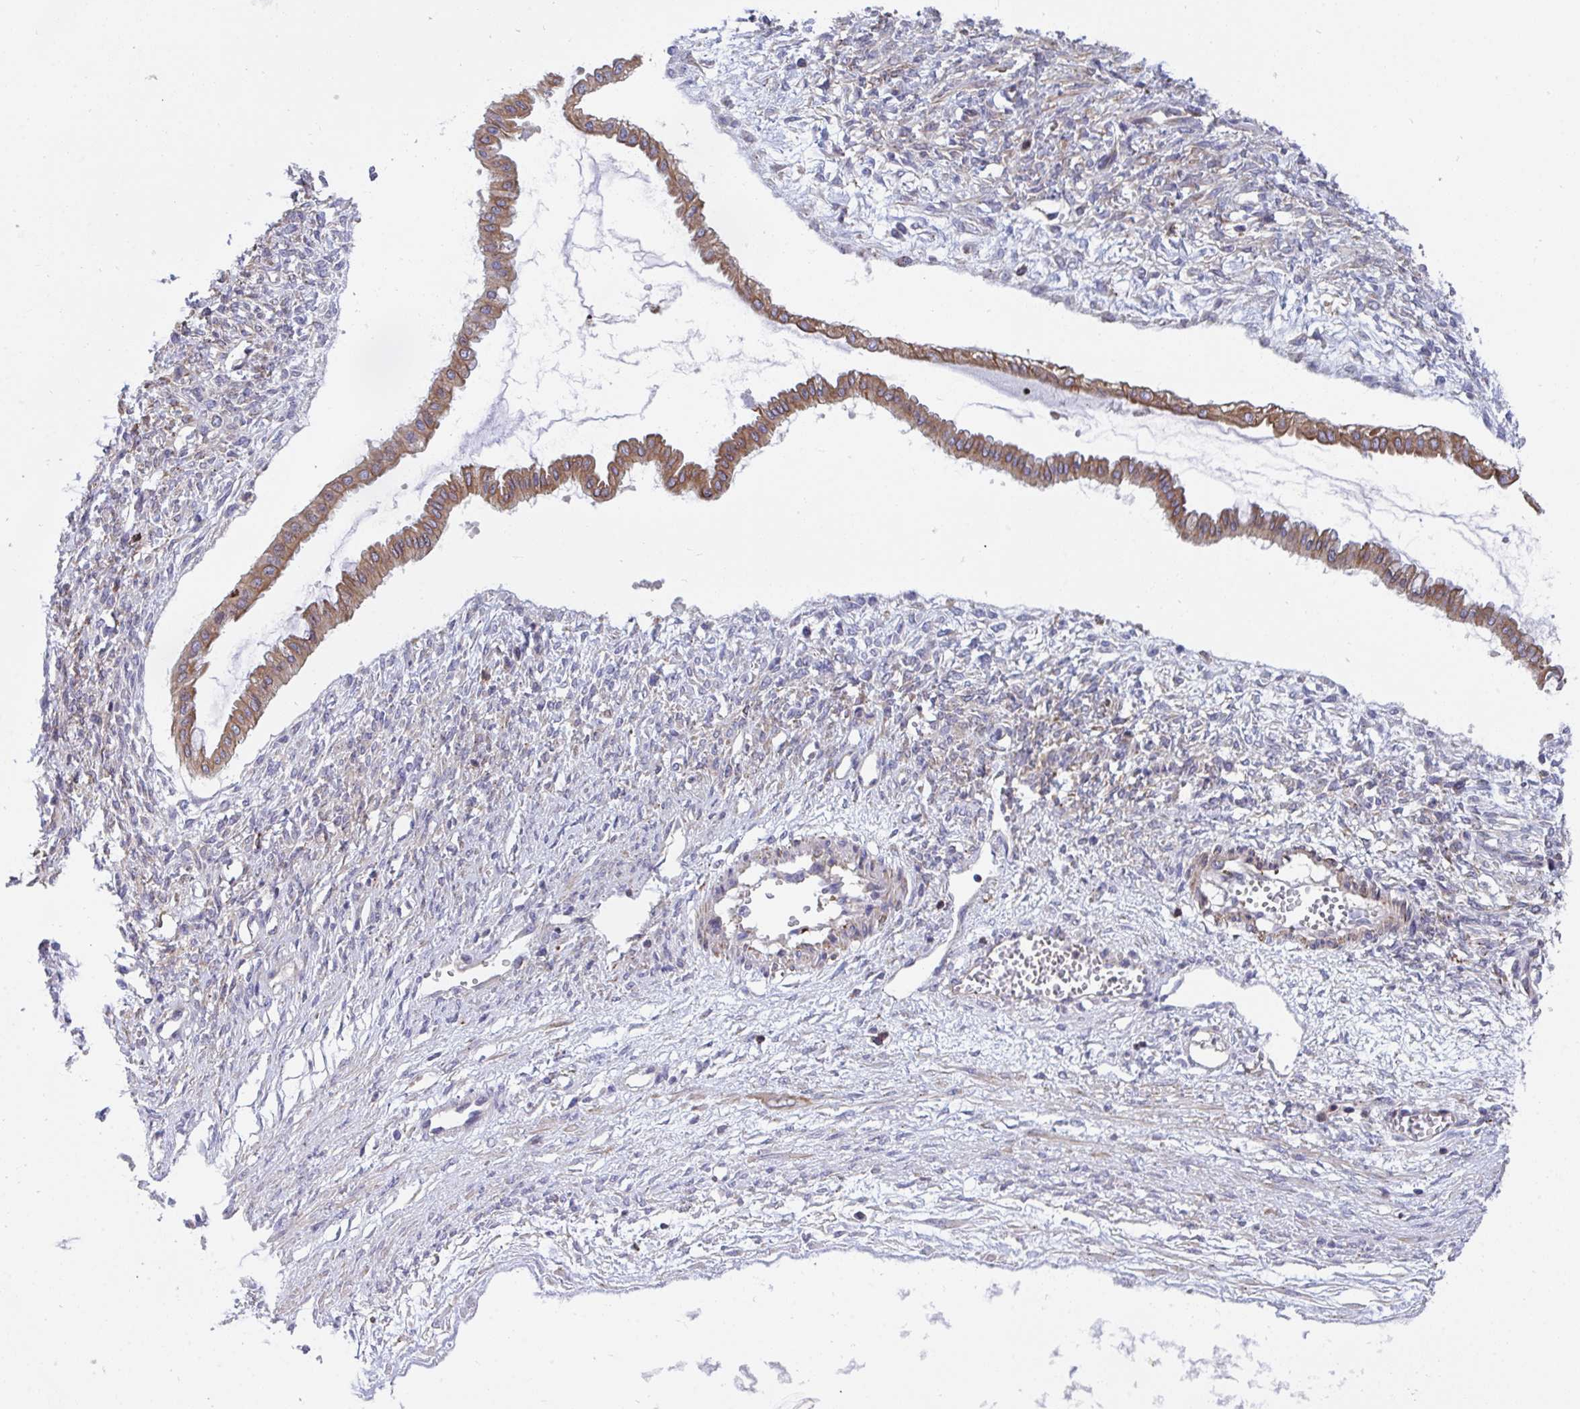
{"staining": {"intensity": "moderate", "quantity": ">75%", "location": "cytoplasmic/membranous"}, "tissue": "ovarian cancer", "cell_type": "Tumor cells", "image_type": "cancer", "snomed": [{"axis": "morphology", "description": "Cystadenocarcinoma, mucinous, NOS"}, {"axis": "topography", "description": "Ovary"}], "caption": "IHC image of ovarian cancer stained for a protein (brown), which demonstrates medium levels of moderate cytoplasmic/membranous expression in approximately >75% of tumor cells.", "gene": "FRMD3", "patient": {"sex": "female", "age": 73}}